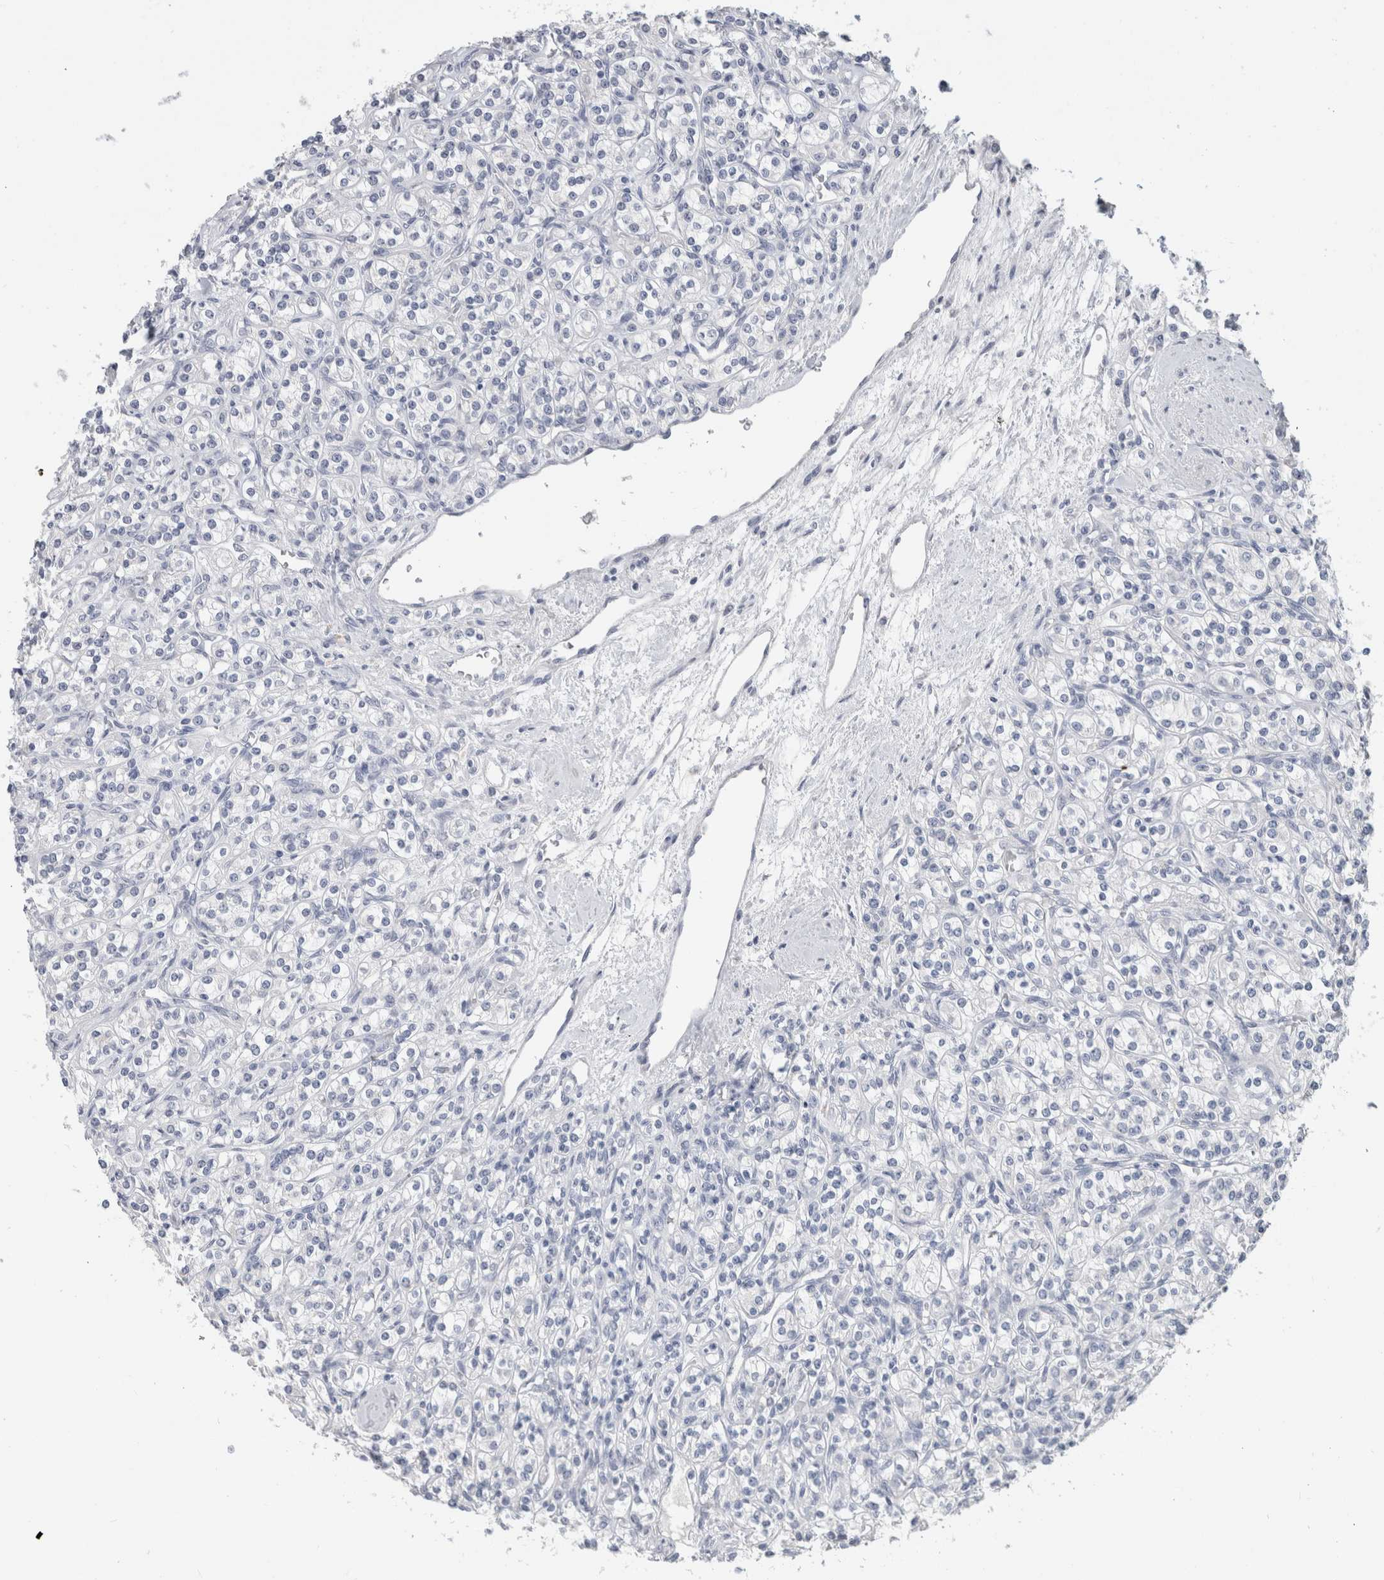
{"staining": {"intensity": "negative", "quantity": "none", "location": "none"}, "tissue": "renal cancer", "cell_type": "Tumor cells", "image_type": "cancer", "snomed": [{"axis": "morphology", "description": "Adenocarcinoma, NOS"}, {"axis": "topography", "description": "Kidney"}], "caption": "Photomicrograph shows no significant protein expression in tumor cells of renal cancer. The staining was performed using DAB (3,3'-diaminobenzidine) to visualize the protein expression in brown, while the nuclei were stained in blue with hematoxylin (Magnification: 20x).", "gene": "BCAN", "patient": {"sex": "male", "age": 77}}